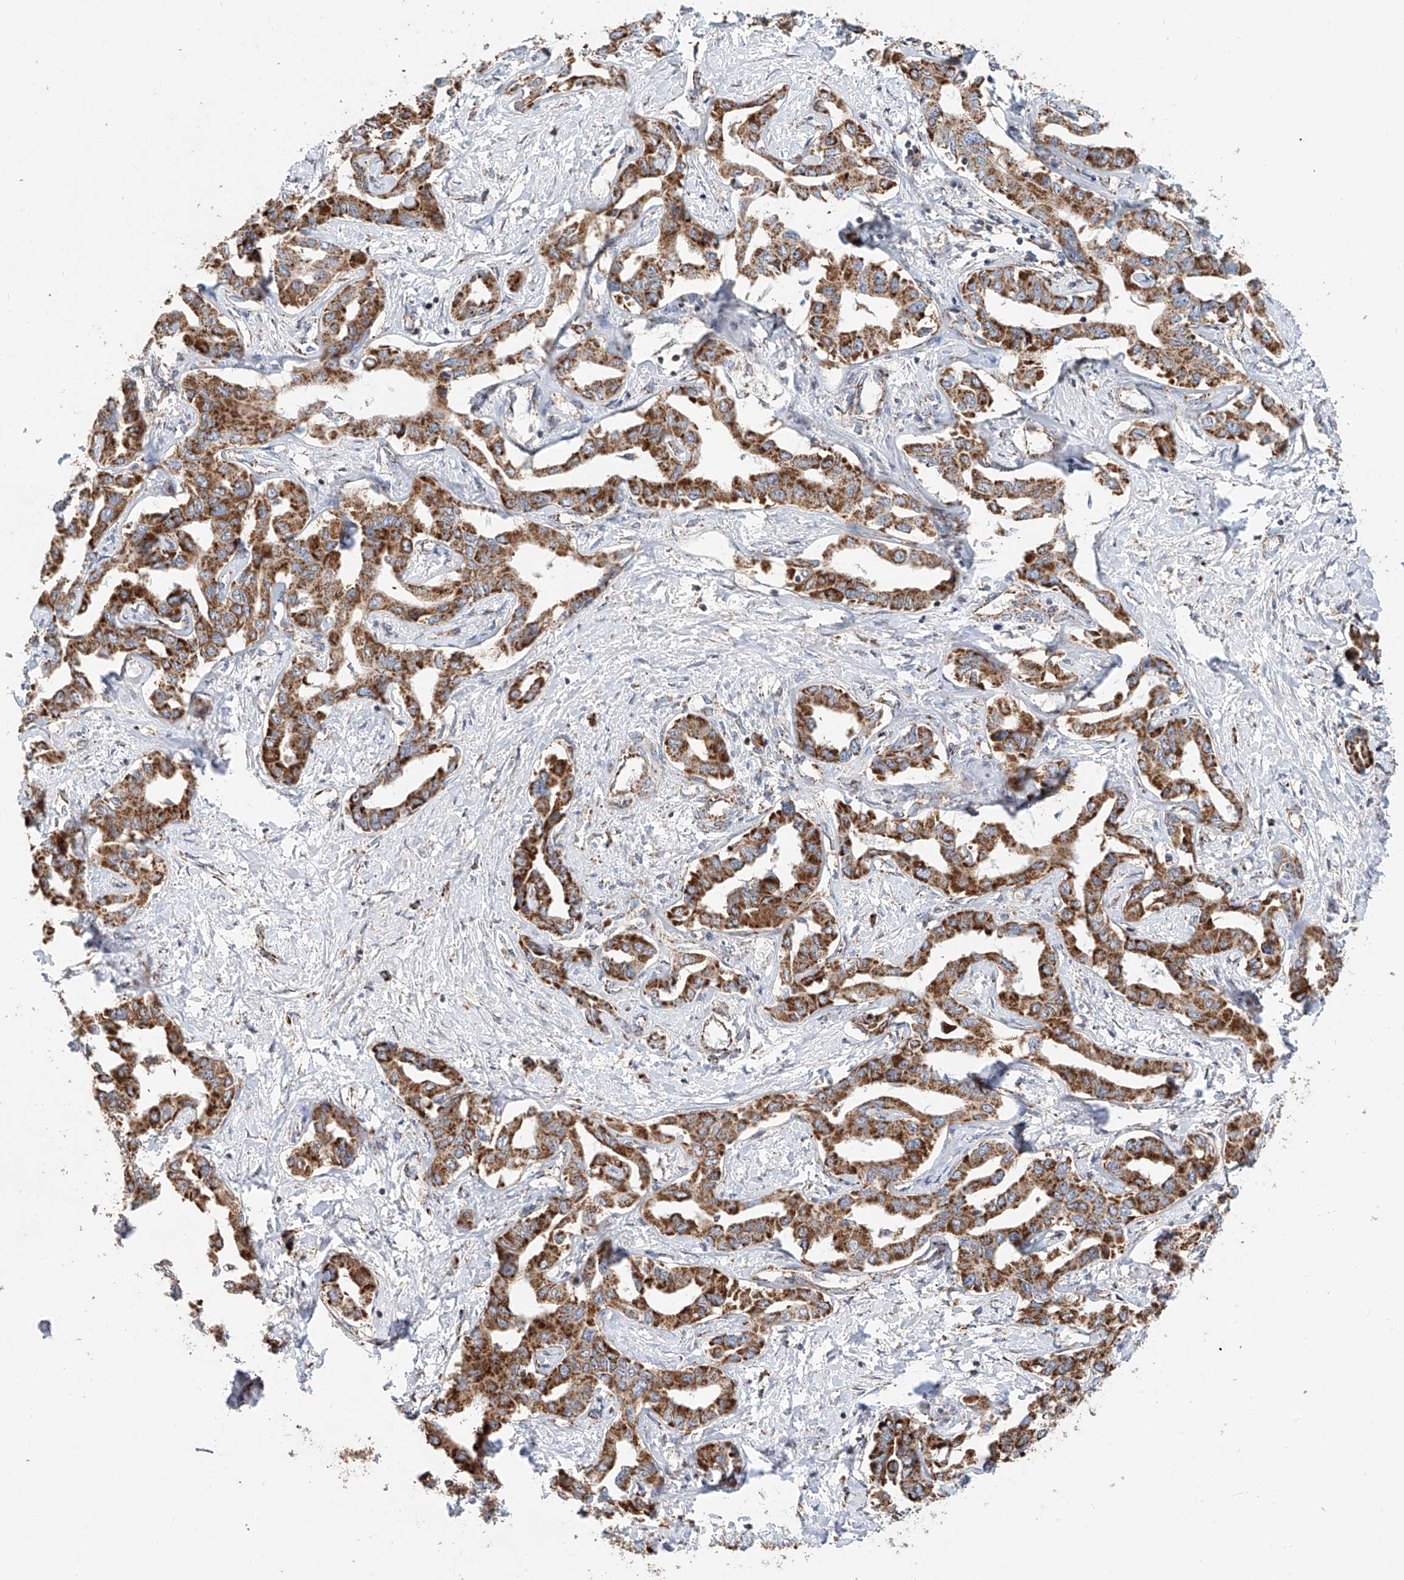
{"staining": {"intensity": "strong", "quantity": ">75%", "location": "cytoplasmic/membranous"}, "tissue": "liver cancer", "cell_type": "Tumor cells", "image_type": "cancer", "snomed": [{"axis": "morphology", "description": "Cholangiocarcinoma"}, {"axis": "topography", "description": "Liver"}], "caption": "Immunohistochemical staining of liver cancer exhibits high levels of strong cytoplasmic/membranous protein positivity in about >75% of tumor cells.", "gene": "MCL1", "patient": {"sex": "male", "age": 59}}